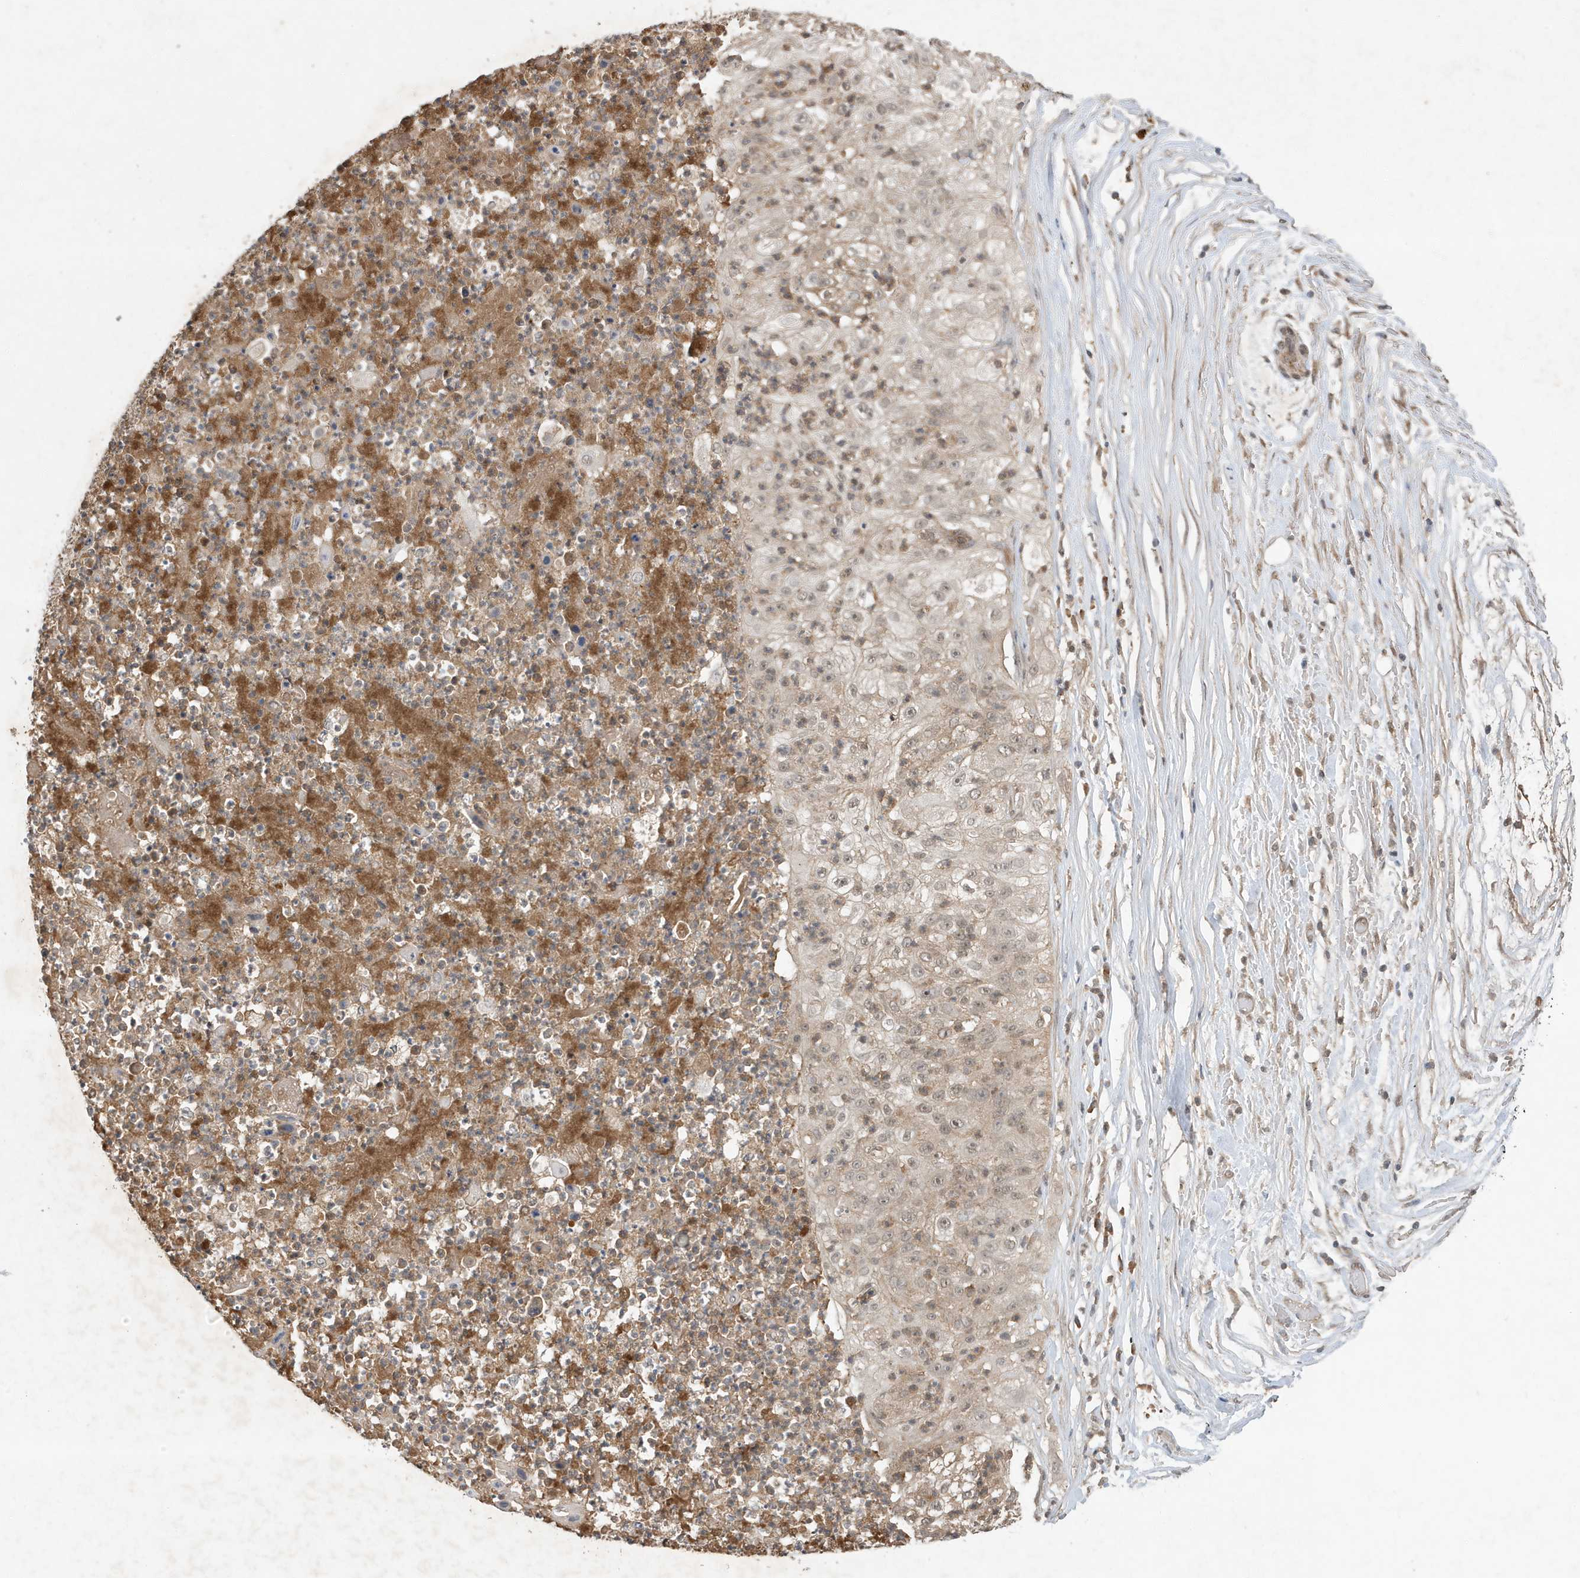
{"staining": {"intensity": "weak", "quantity": ">75%", "location": "cytoplasmic/membranous,nuclear"}, "tissue": "lung cancer", "cell_type": "Tumor cells", "image_type": "cancer", "snomed": [{"axis": "morphology", "description": "Inflammation, NOS"}, {"axis": "morphology", "description": "Squamous cell carcinoma, NOS"}, {"axis": "topography", "description": "Lymph node"}, {"axis": "topography", "description": "Soft tissue"}, {"axis": "topography", "description": "Lung"}], "caption": "IHC (DAB (3,3'-diaminobenzidine)) staining of human squamous cell carcinoma (lung) displays weak cytoplasmic/membranous and nuclear protein expression in approximately >75% of tumor cells.", "gene": "ABCB9", "patient": {"sex": "male", "age": 66}}